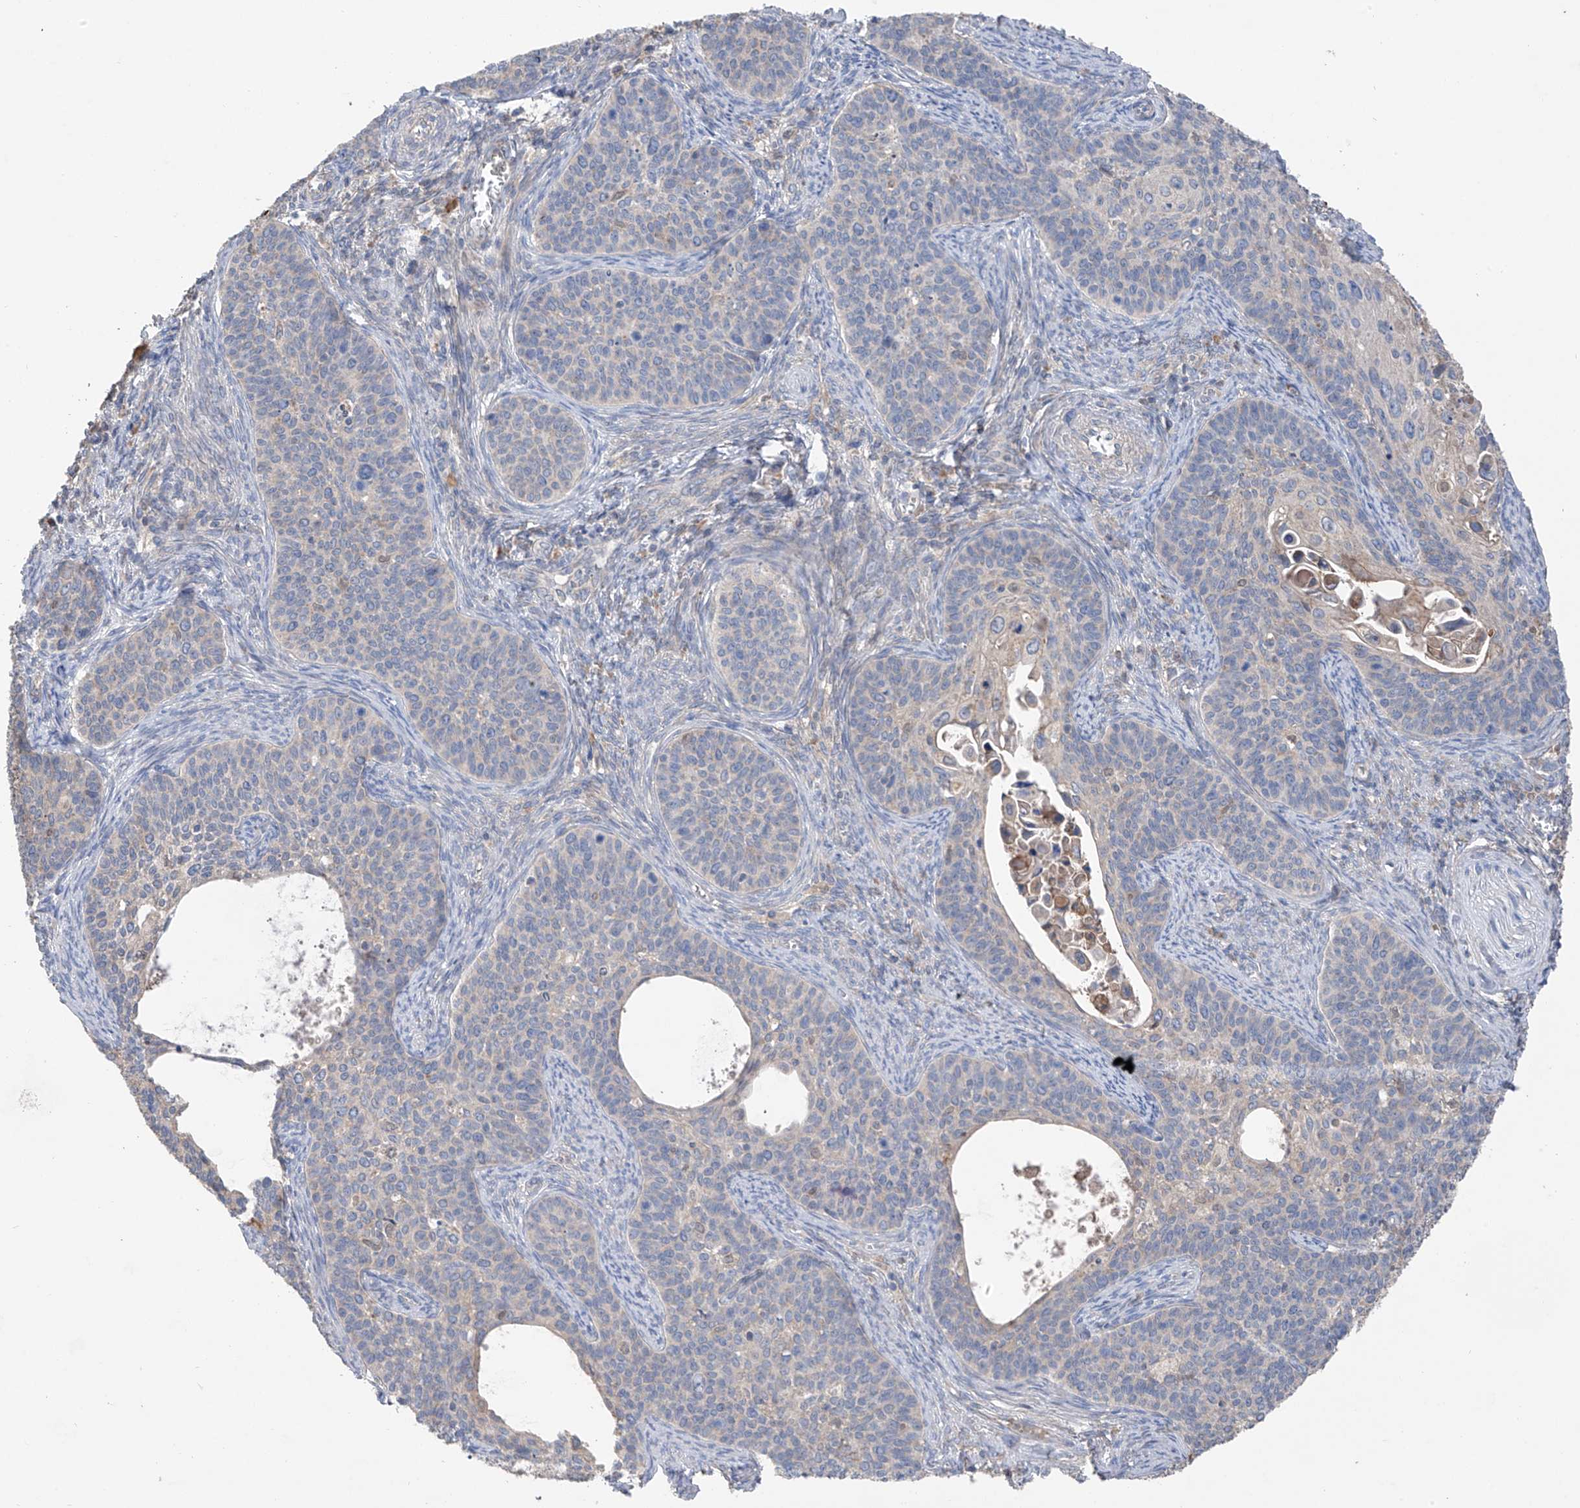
{"staining": {"intensity": "negative", "quantity": "none", "location": "none"}, "tissue": "cervical cancer", "cell_type": "Tumor cells", "image_type": "cancer", "snomed": [{"axis": "morphology", "description": "Squamous cell carcinoma, NOS"}, {"axis": "topography", "description": "Cervix"}], "caption": "A high-resolution micrograph shows immunohistochemistry staining of cervical cancer (squamous cell carcinoma), which reveals no significant positivity in tumor cells.", "gene": "GALNTL6", "patient": {"sex": "female", "age": 33}}